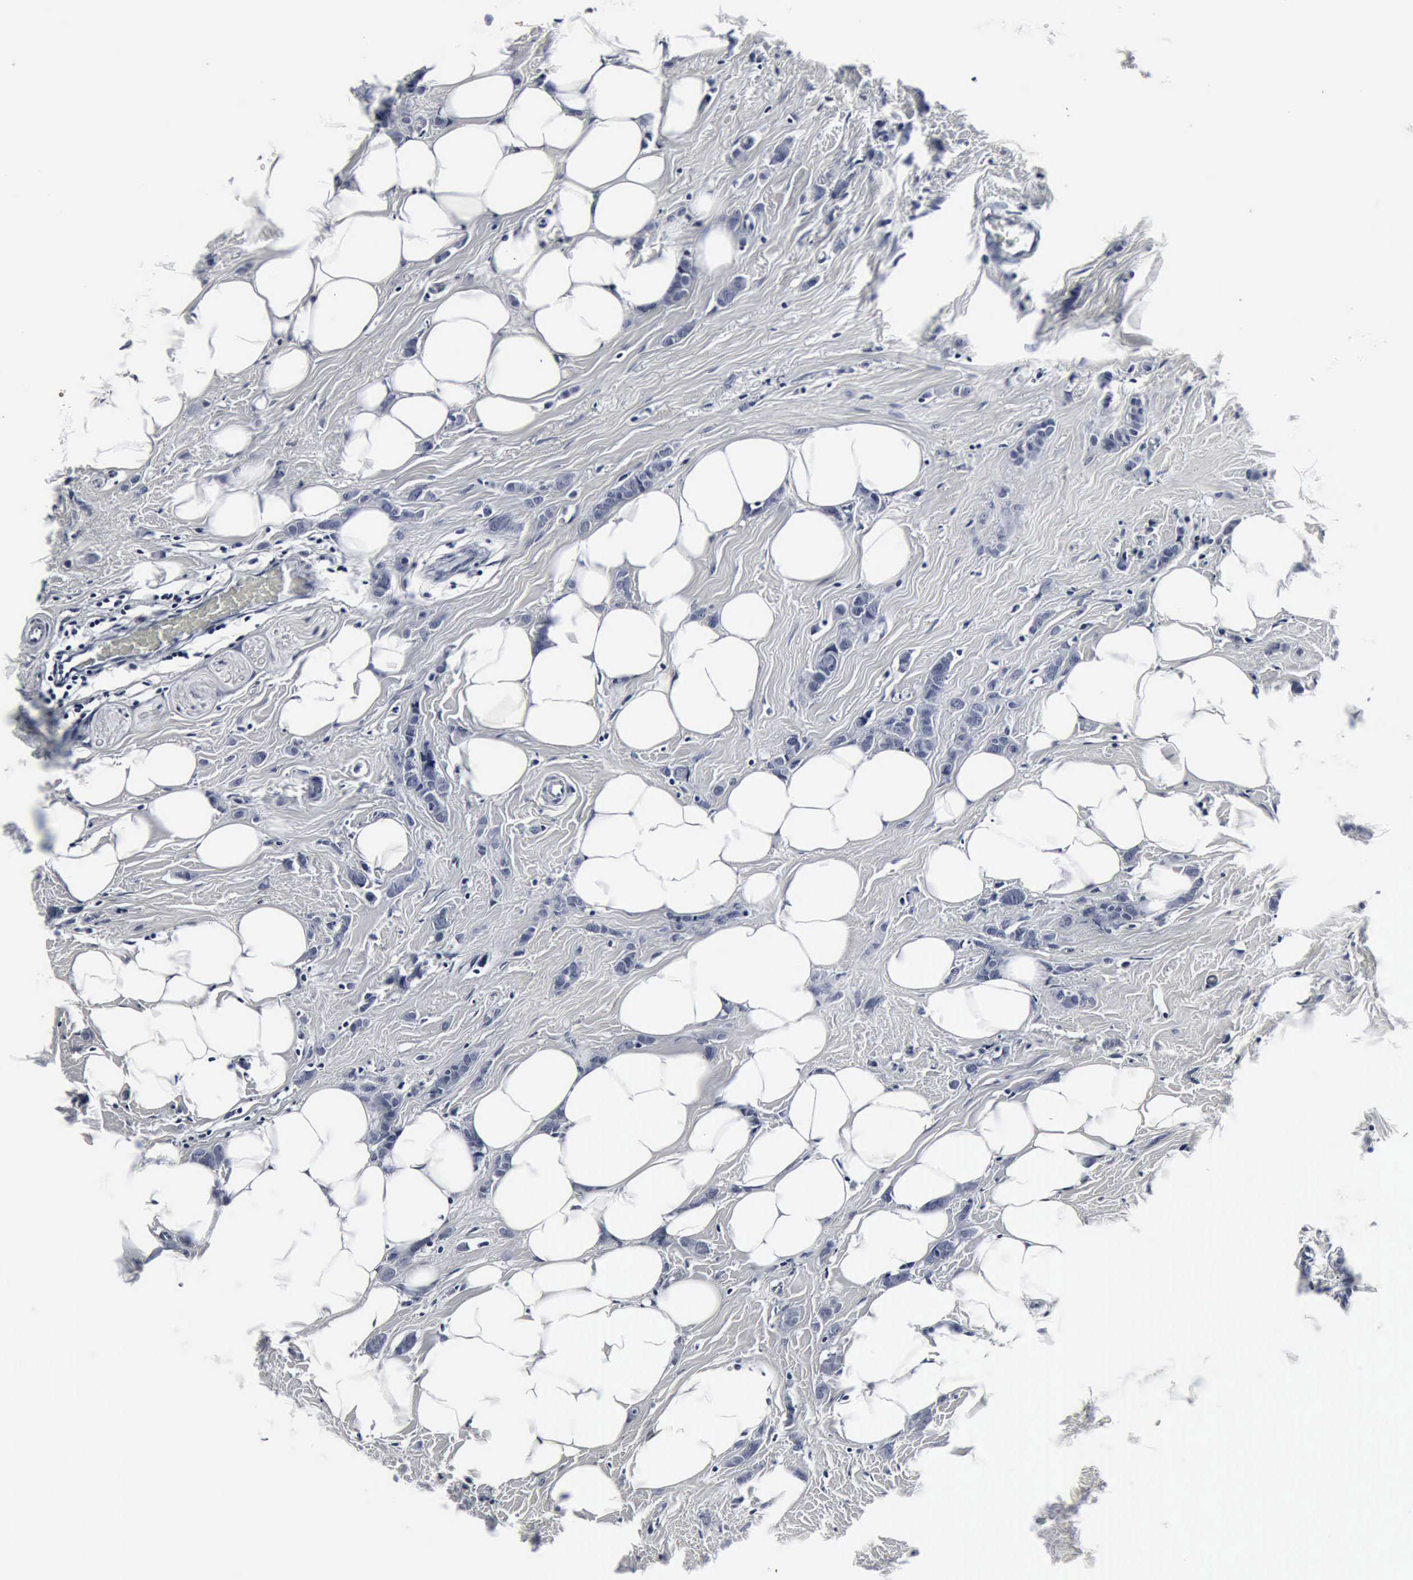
{"staining": {"intensity": "negative", "quantity": "none", "location": "none"}, "tissue": "breast cancer", "cell_type": "Tumor cells", "image_type": "cancer", "snomed": [{"axis": "morphology", "description": "Lobular carcinoma"}, {"axis": "topography", "description": "Breast"}], "caption": "There is no significant staining in tumor cells of lobular carcinoma (breast).", "gene": "SNAP25", "patient": {"sex": "female", "age": 60}}